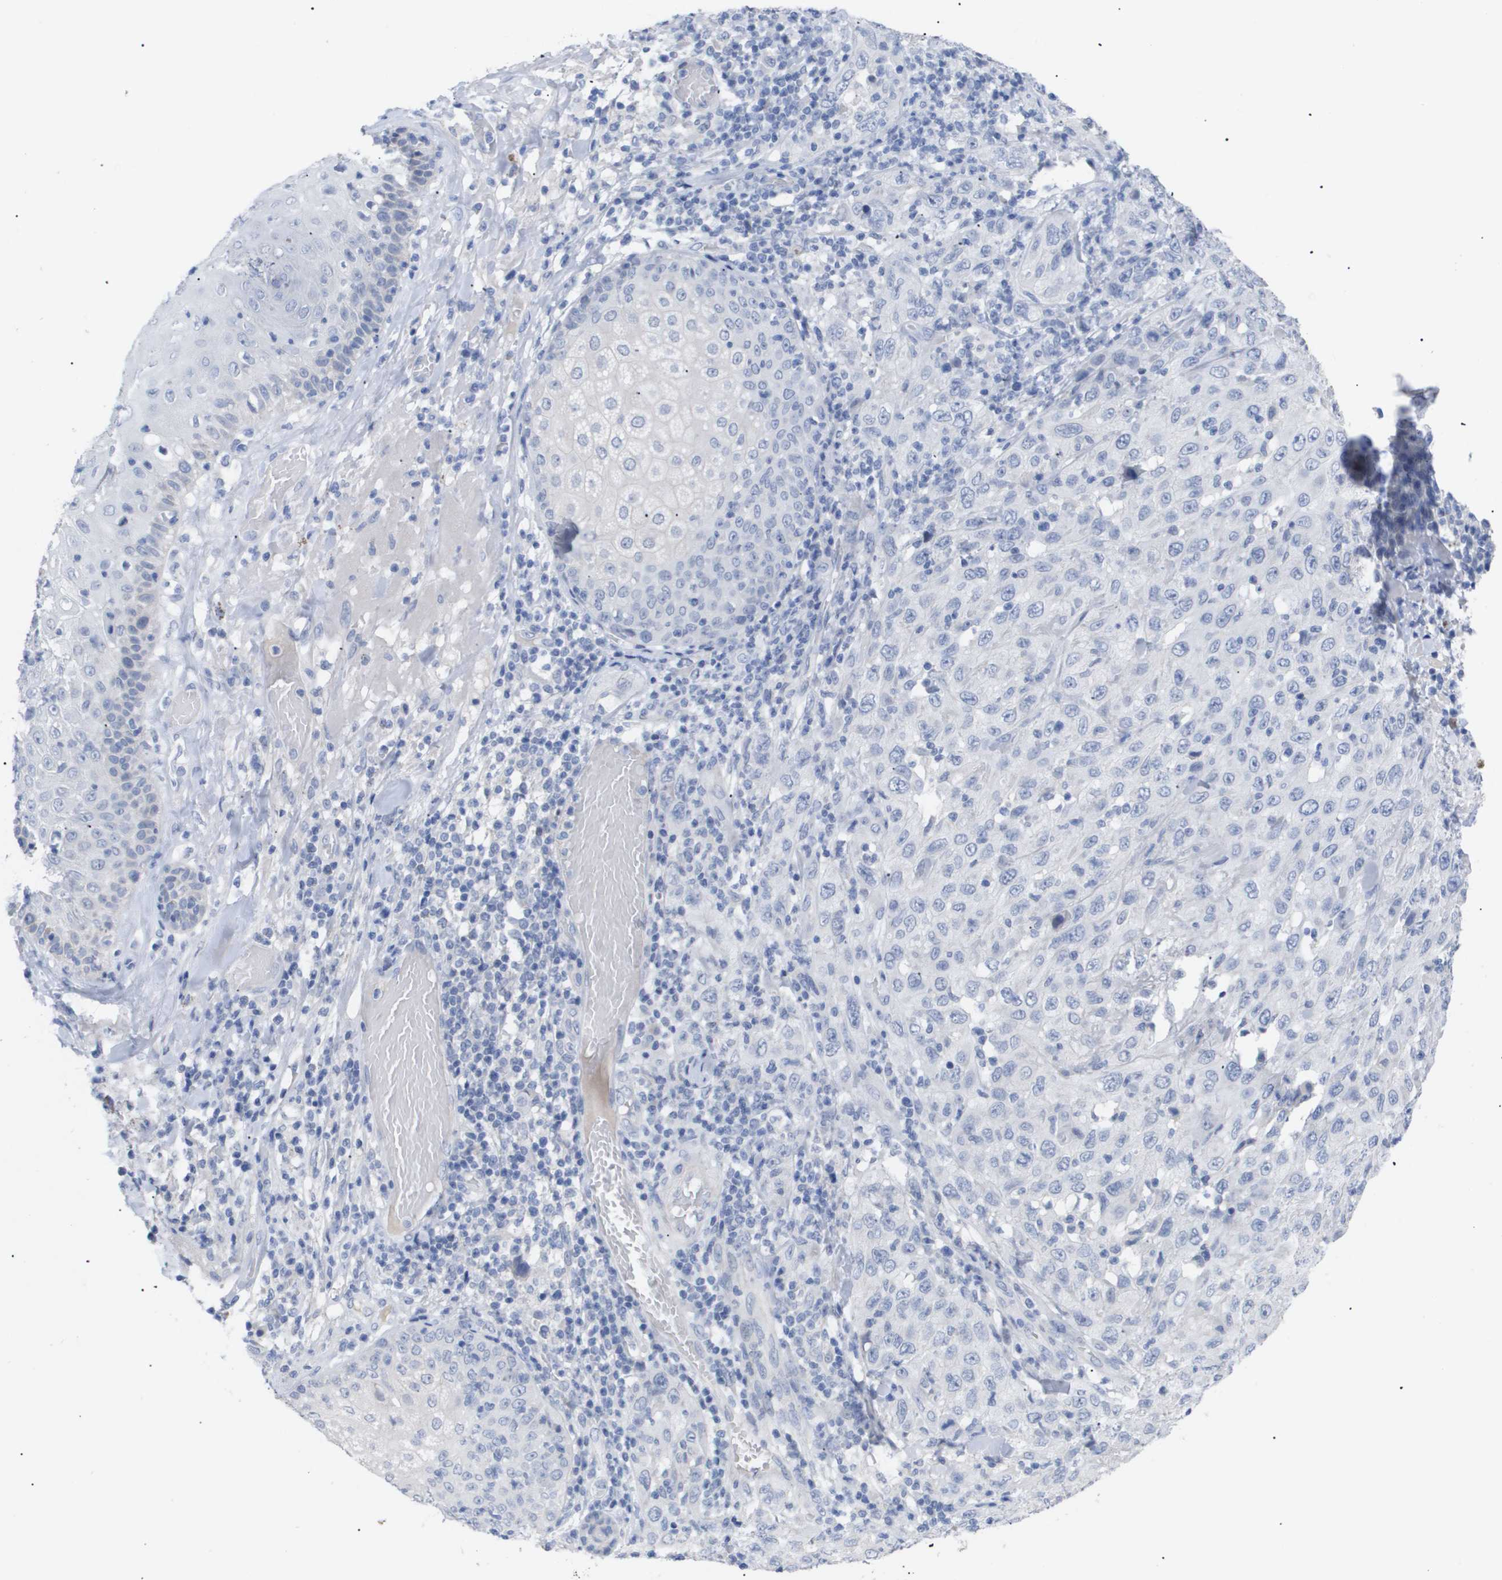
{"staining": {"intensity": "negative", "quantity": "none", "location": "none"}, "tissue": "skin cancer", "cell_type": "Tumor cells", "image_type": "cancer", "snomed": [{"axis": "morphology", "description": "Squamous cell carcinoma, NOS"}, {"axis": "topography", "description": "Skin"}], "caption": "This is an IHC photomicrograph of human skin cancer. There is no positivity in tumor cells.", "gene": "CAV3", "patient": {"sex": "female", "age": 88}}